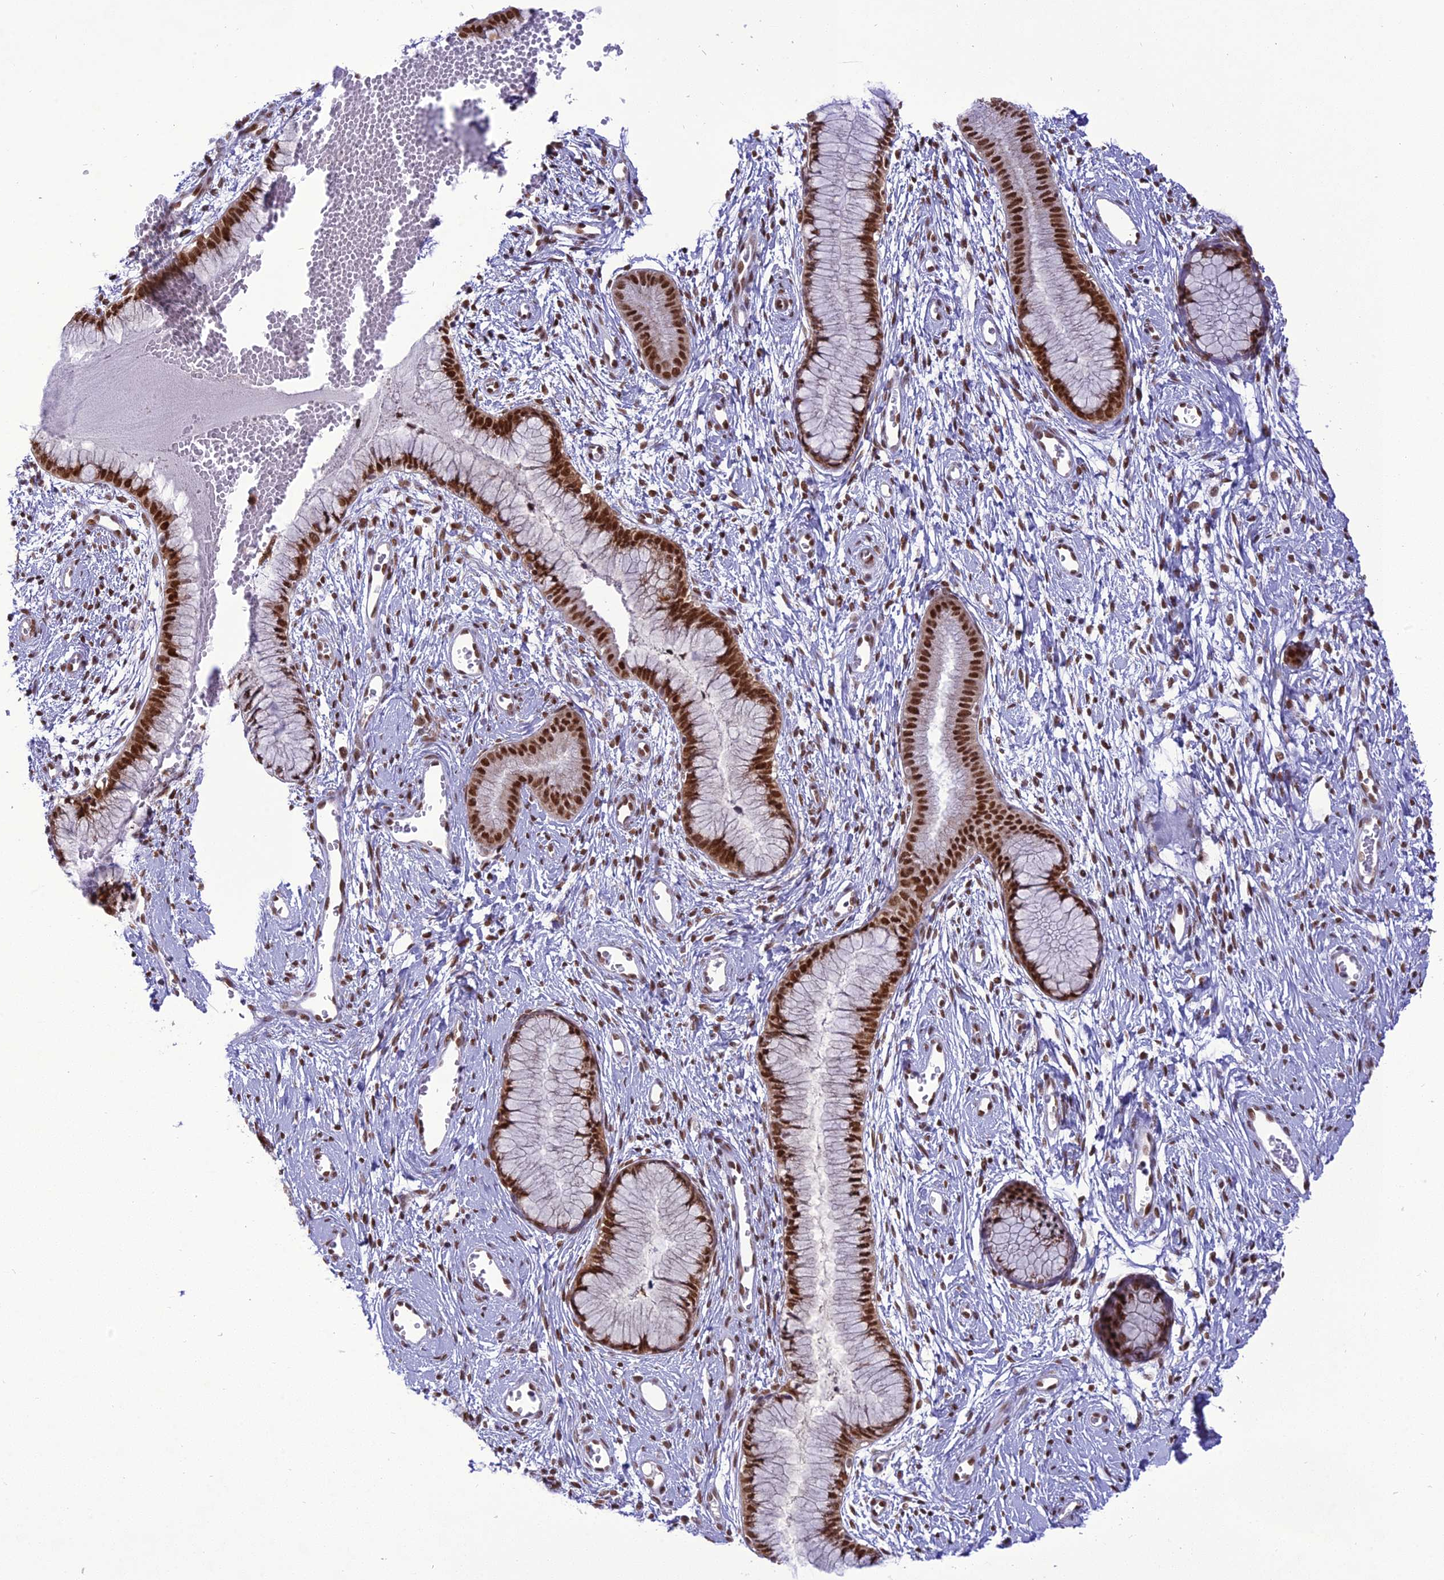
{"staining": {"intensity": "strong", "quantity": ">75%", "location": "nuclear"}, "tissue": "cervix", "cell_type": "Glandular cells", "image_type": "normal", "snomed": [{"axis": "morphology", "description": "Normal tissue, NOS"}, {"axis": "topography", "description": "Cervix"}], "caption": "Brown immunohistochemical staining in normal cervix demonstrates strong nuclear staining in about >75% of glandular cells. (Brightfield microscopy of DAB IHC at high magnification).", "gene": "DDX1", "patient": {"sex": "female", "age": 42}}